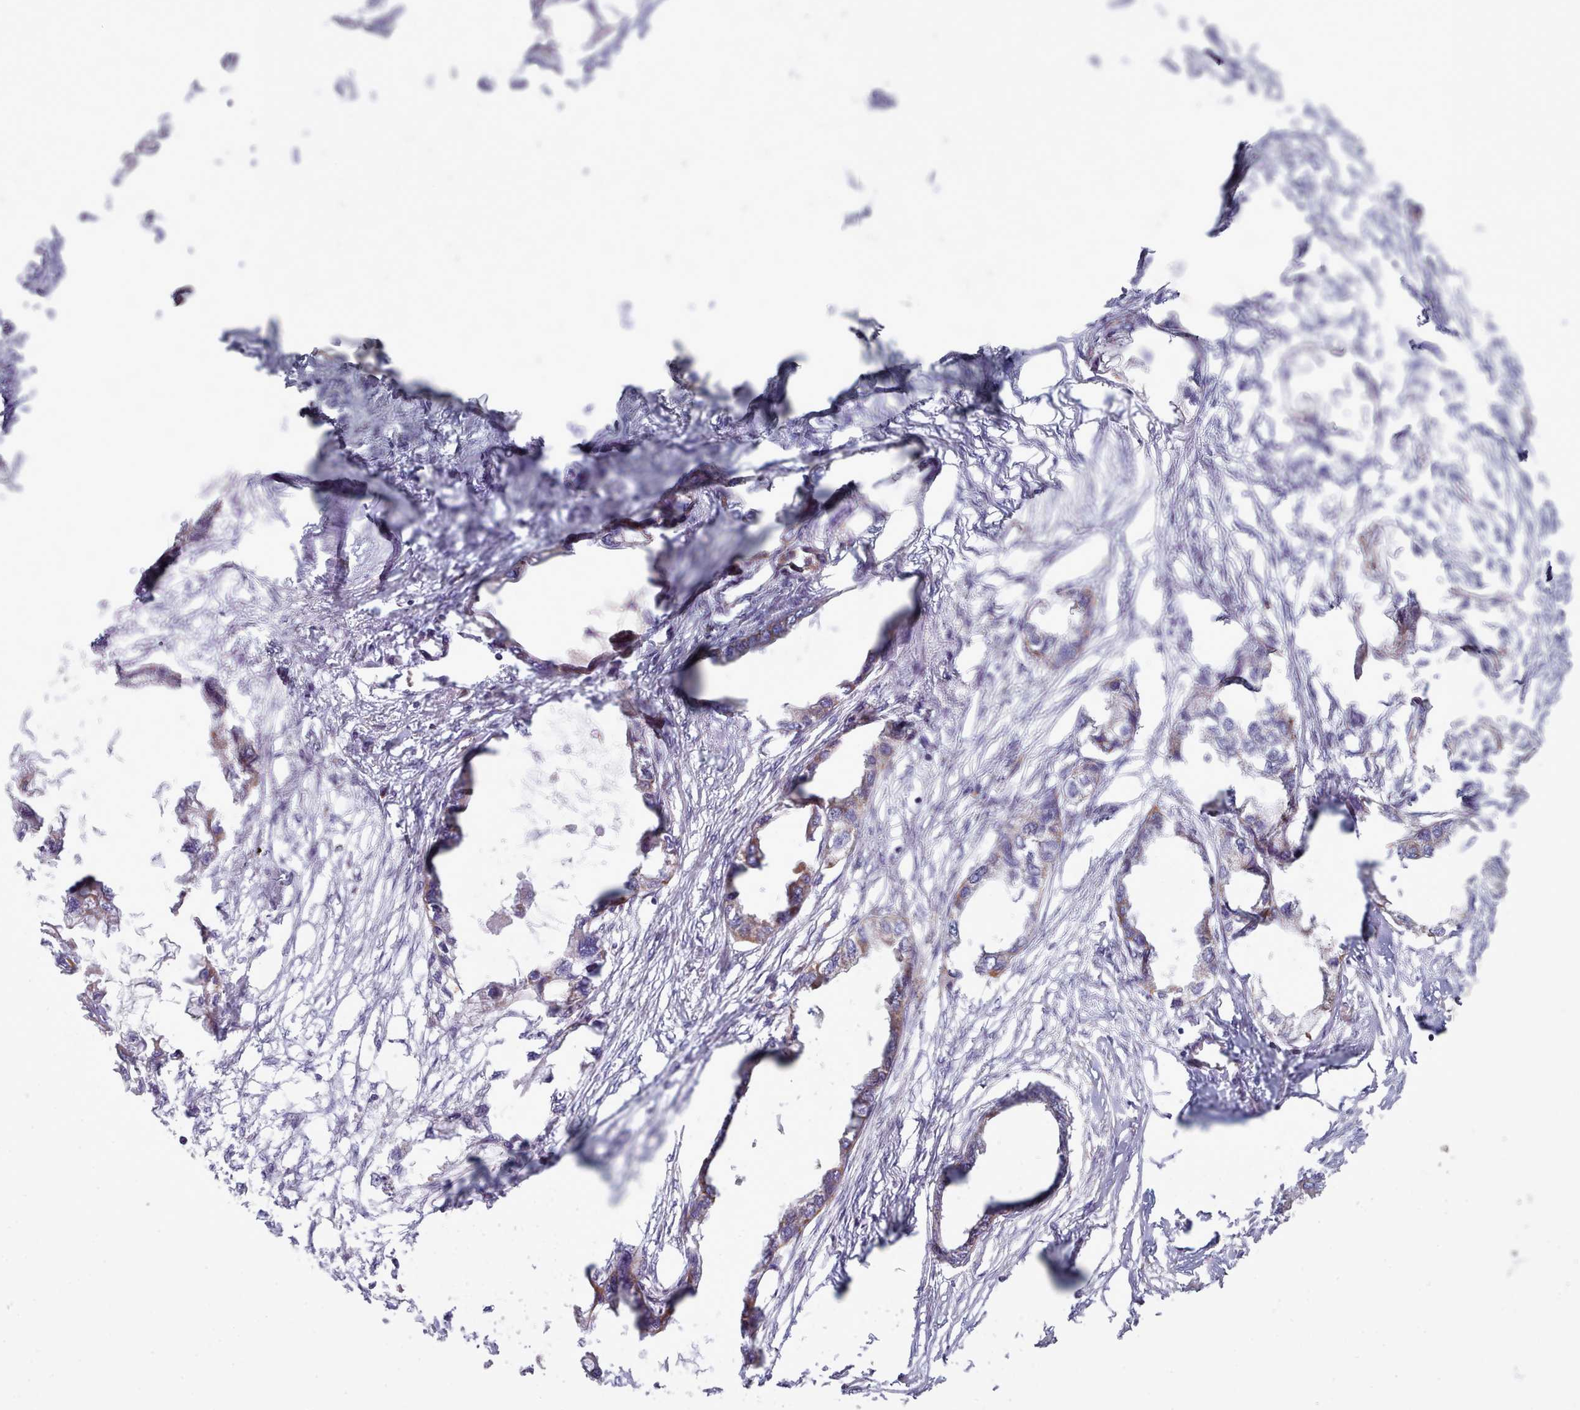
{"staining": {"intensity": "weak", "quantity": "<25%", "location": "cytoplasmic/membranous"}, "tissue": "endometrial cancer", "cell_type": "Tumor cells", "image_type": "cancer", "snomed": [{"axis": "morphology", "description": "Adenocarcinoma, NOS"}, {"axis": "morphology", "description": "Adenocarcinoma, metastatic, NOS"}, {"axis": "topography", "description": "Adipose tissue"}, {"axis": "topography", "description": "Endometrium"}], "caption": "Tumor cells are negative for protein expression in human endometrial cancer (metastatic adenocarcinoma).", "gene": "SRP54", "patient": {"sex": "female", "age": 67}}